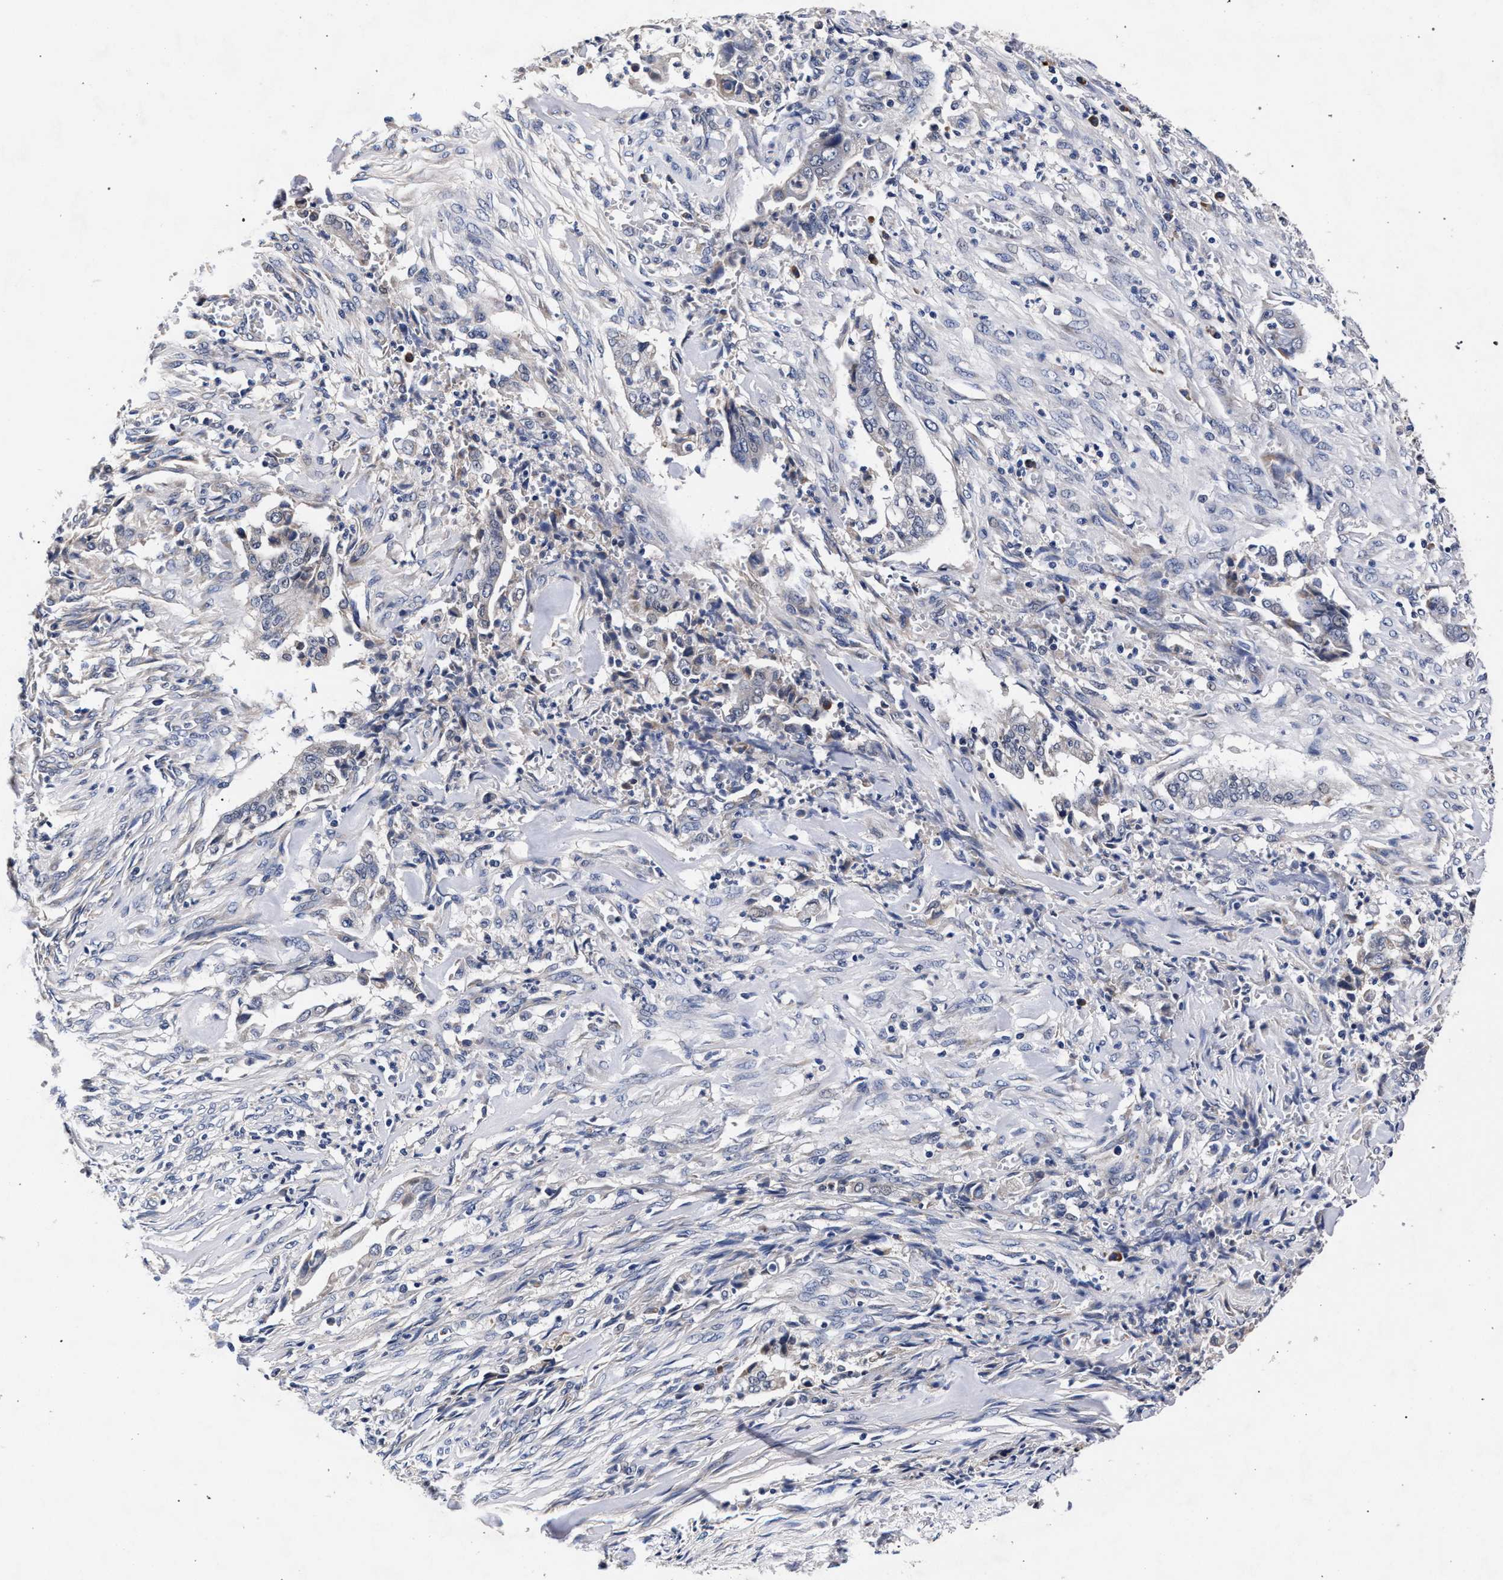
{"staining": {"intensity": "negative", "quantity": "none", "location": "none"}, "tissue": "cervical cancer", "cell_type": "Tumor cells", "image_type": "cancer", "snomed": [{"axis": "morphology", "description": "Adenocarcinoma, NOS"}, {"axis": "topography", "description": "Cervix"}], "caption": "An immunohistochemistry image of cervical cancer is shown. There is no staining in tumor cells of cervical cancer.", "gene": "CFAP95", "patient": {"sex": "female", "age": 44}}